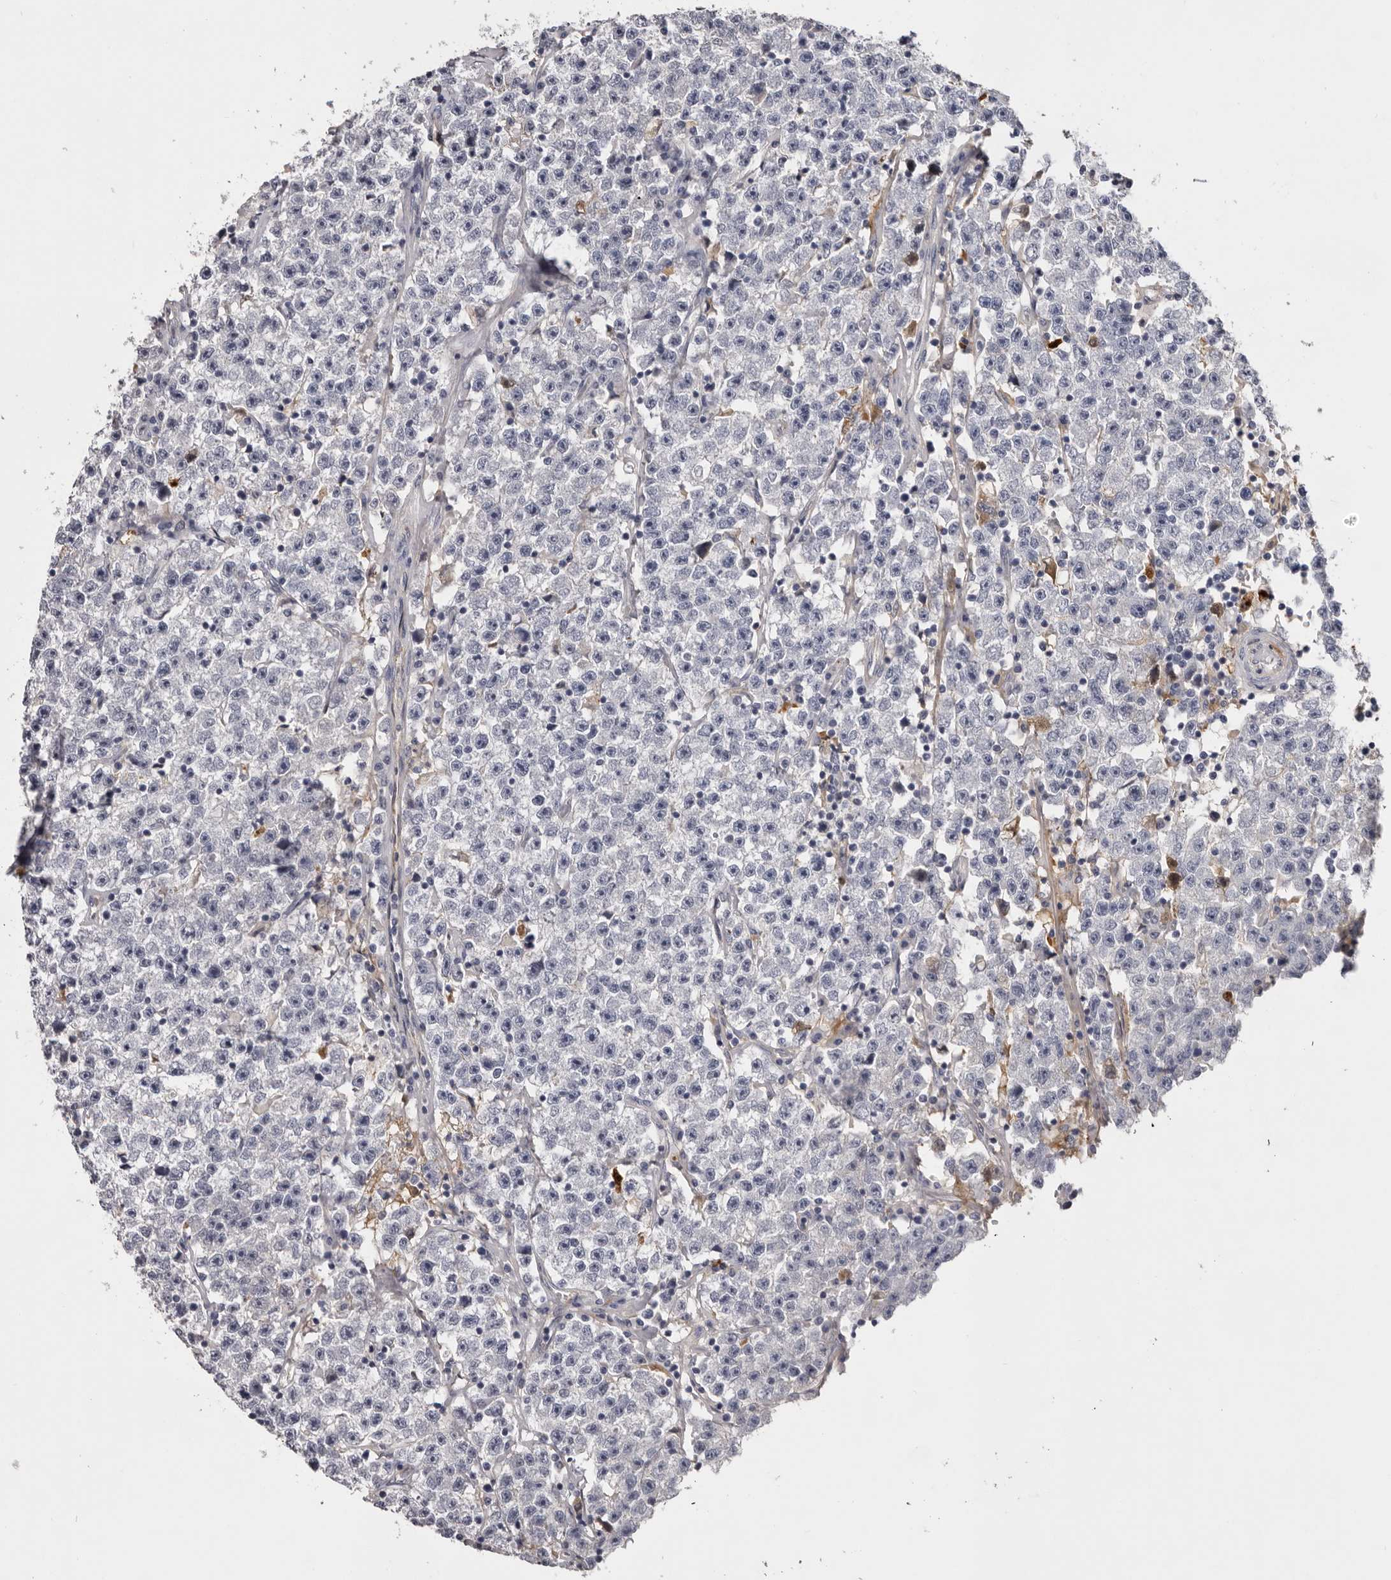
{"staining": {"intensity": "negative", "quantity": "none", "location": "none"}, "tissue": "testis cancer", "cell_type": "Tumor cells", "image_type": "cancer", "snomed": [{"axis": "morphology", "description": "Seminoma, NOS"}, {"axis": "topography", "description": "Testis"}], "caption": "Immunohistochemistry photomicrograph of neoplastic tissue: testis cancer (seminoma) stained with DAB (3,3'-diaminobenzidine) exhibits no significant protein staining in tumor cells.", "gene": "KLHL38", "patient": {"sex": "male", "age": 22}}